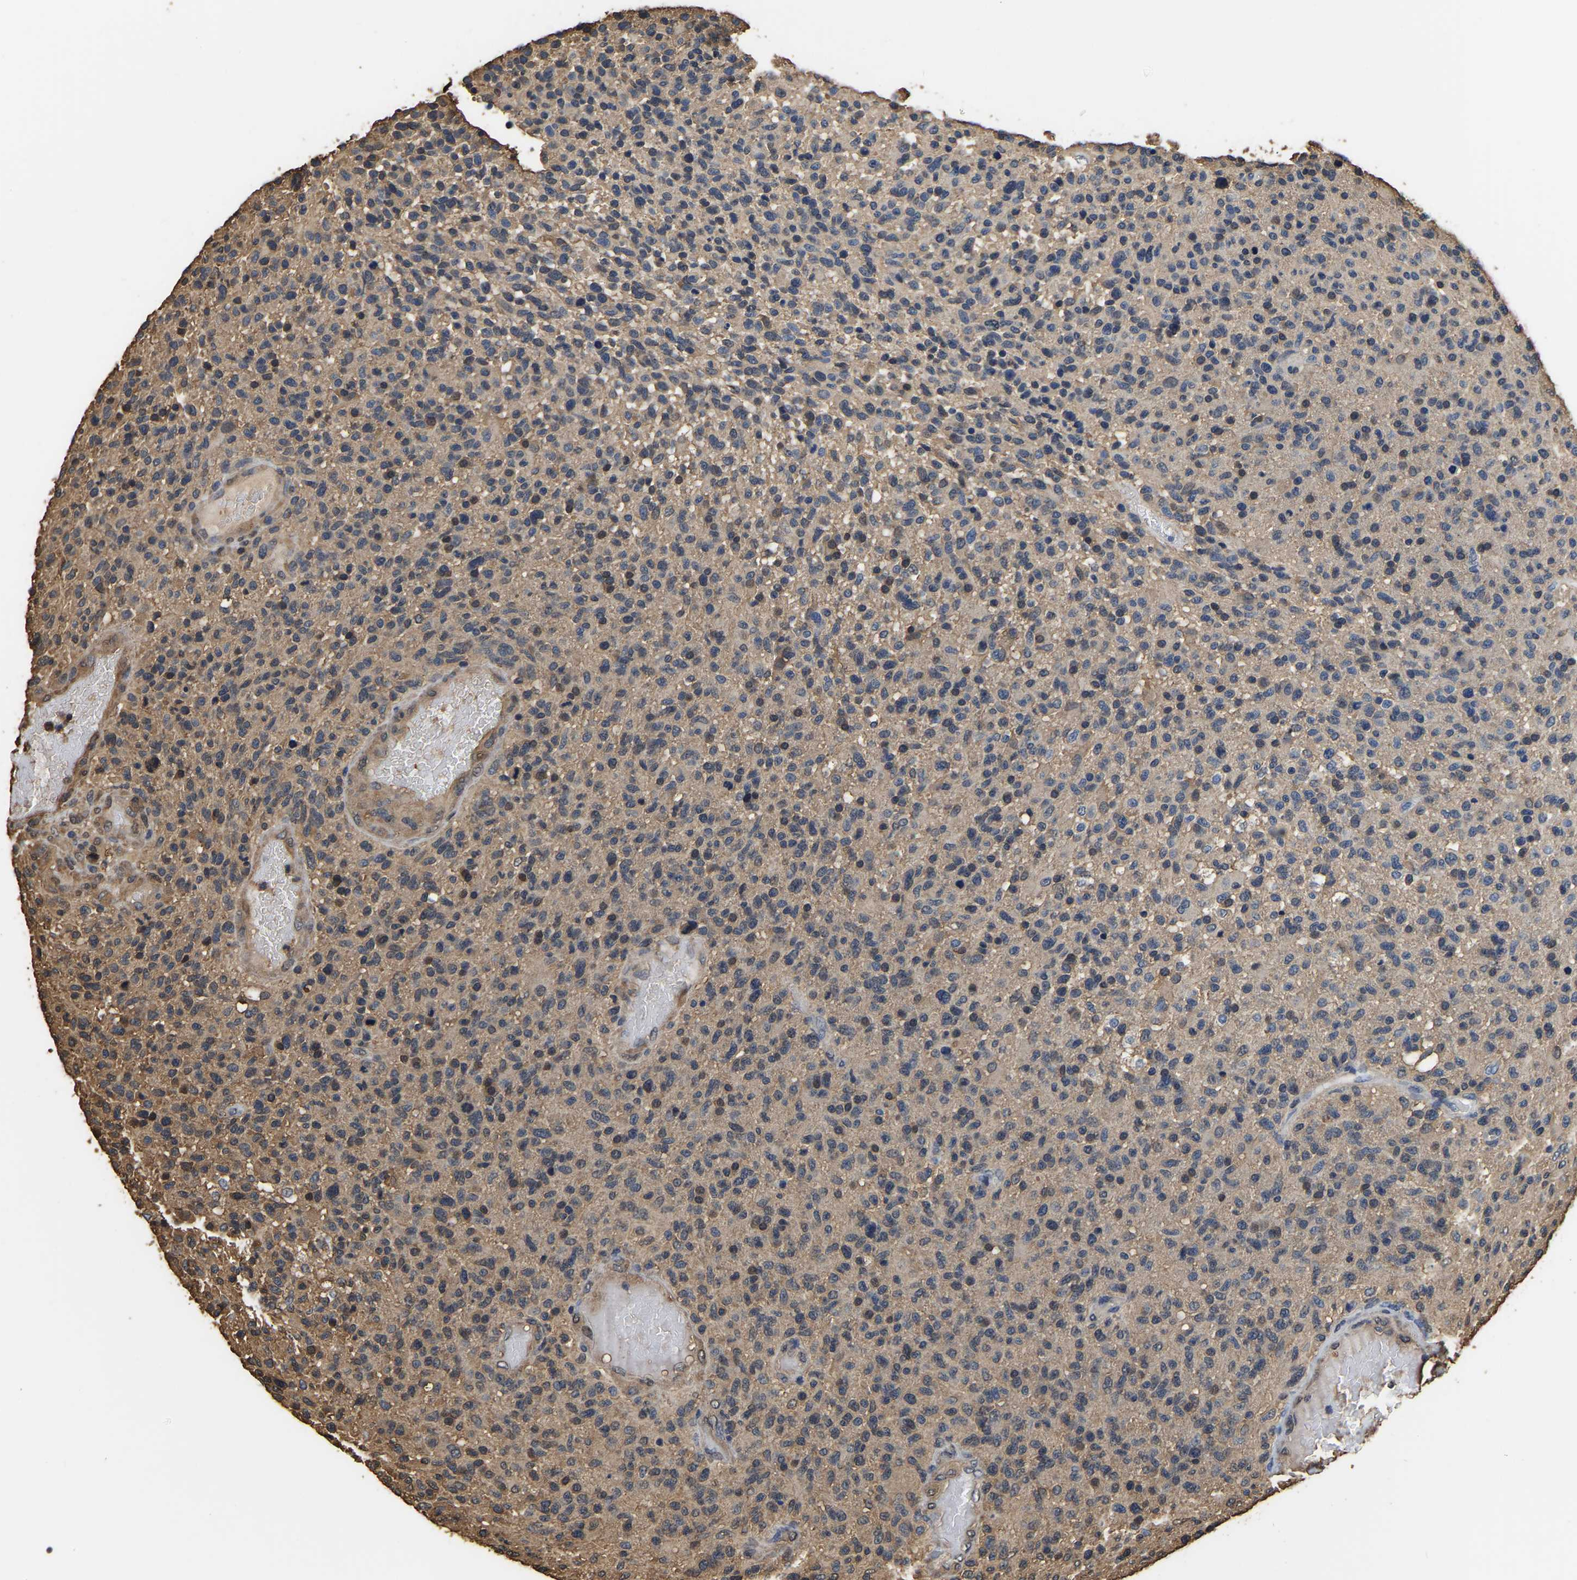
{"staining": {"intensity": "weak", "quantity": ">75%", "location": "cytoplasmic/membranous"}, "tissue": "glioma", "cell_type": "Tumor cells", "image_type": "cancer", "snomed": [{"axis": "morphology", "description": "Glioma, malignant, High grade"}, {"axis": "topography", "description": "Brain"}], "caption": "Human glioma stained for a protein (brown) exhibits weak cytoplasmic/membranous positive staining in approximately >75% of tumor cells.", "gene": "LDHB", "patient": {"sex": "male", "age": 72}}